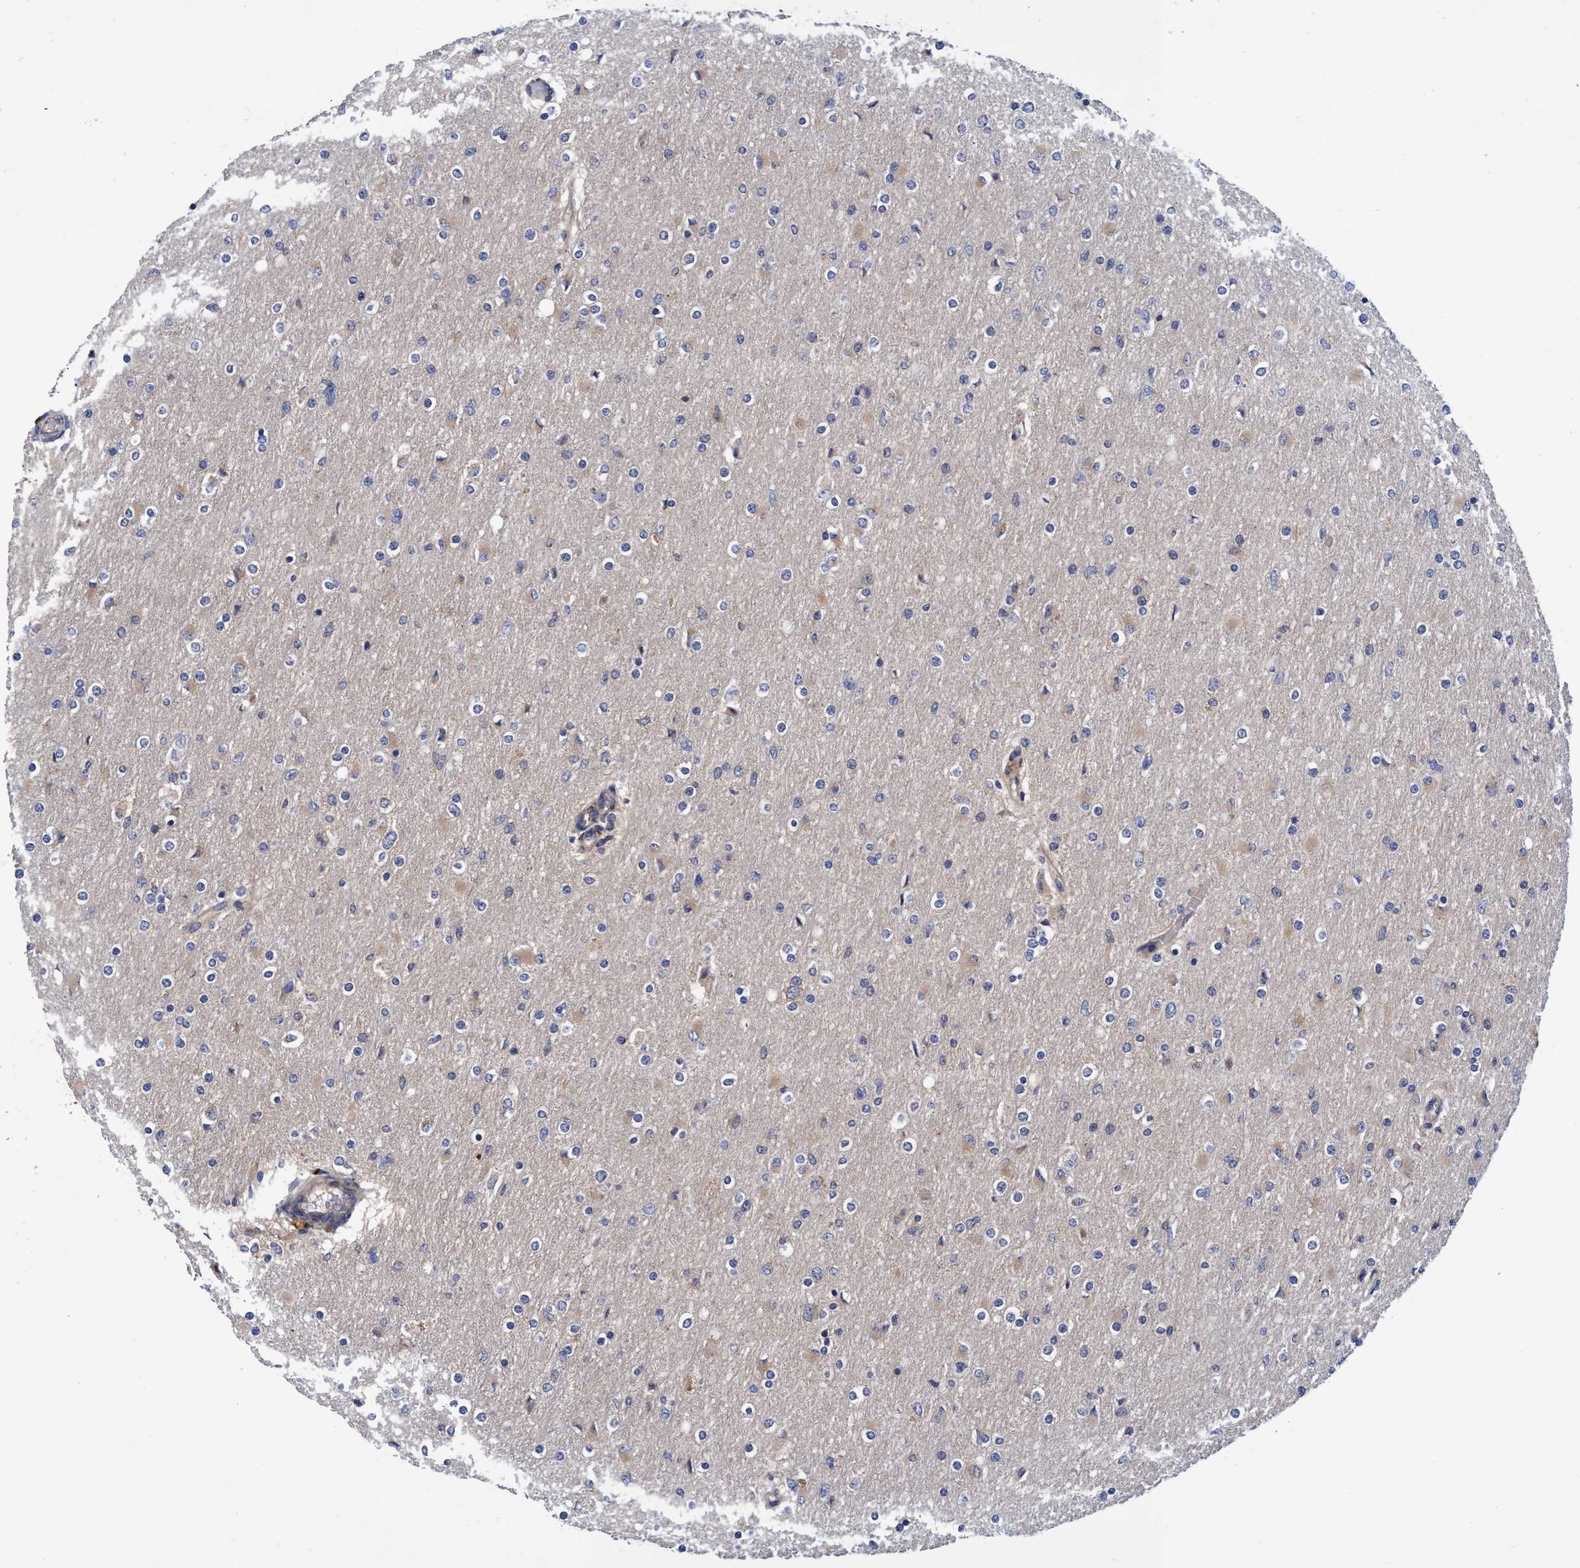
{"staining": {"intensity": "weak", "quantity": "<25%", "location": "cytoplasmic/membranous"}, "tissue": "glioma", "cell_type": "Tumor cells", "image_type": "cancer", "snomed": [{"axis": "morphology", "description": "Glioma, malignant, High grade"}, {"axis": "topography", "description": "Cerebral cortex"}], "caption": "A high-resolution photomicrograph shows IHC staining of malignant glioma (high-grade), which exhibits no significant expression in tumor cells.", "gene": "CALCOCO2", "patient": {"sex": "female", "age": 36}}